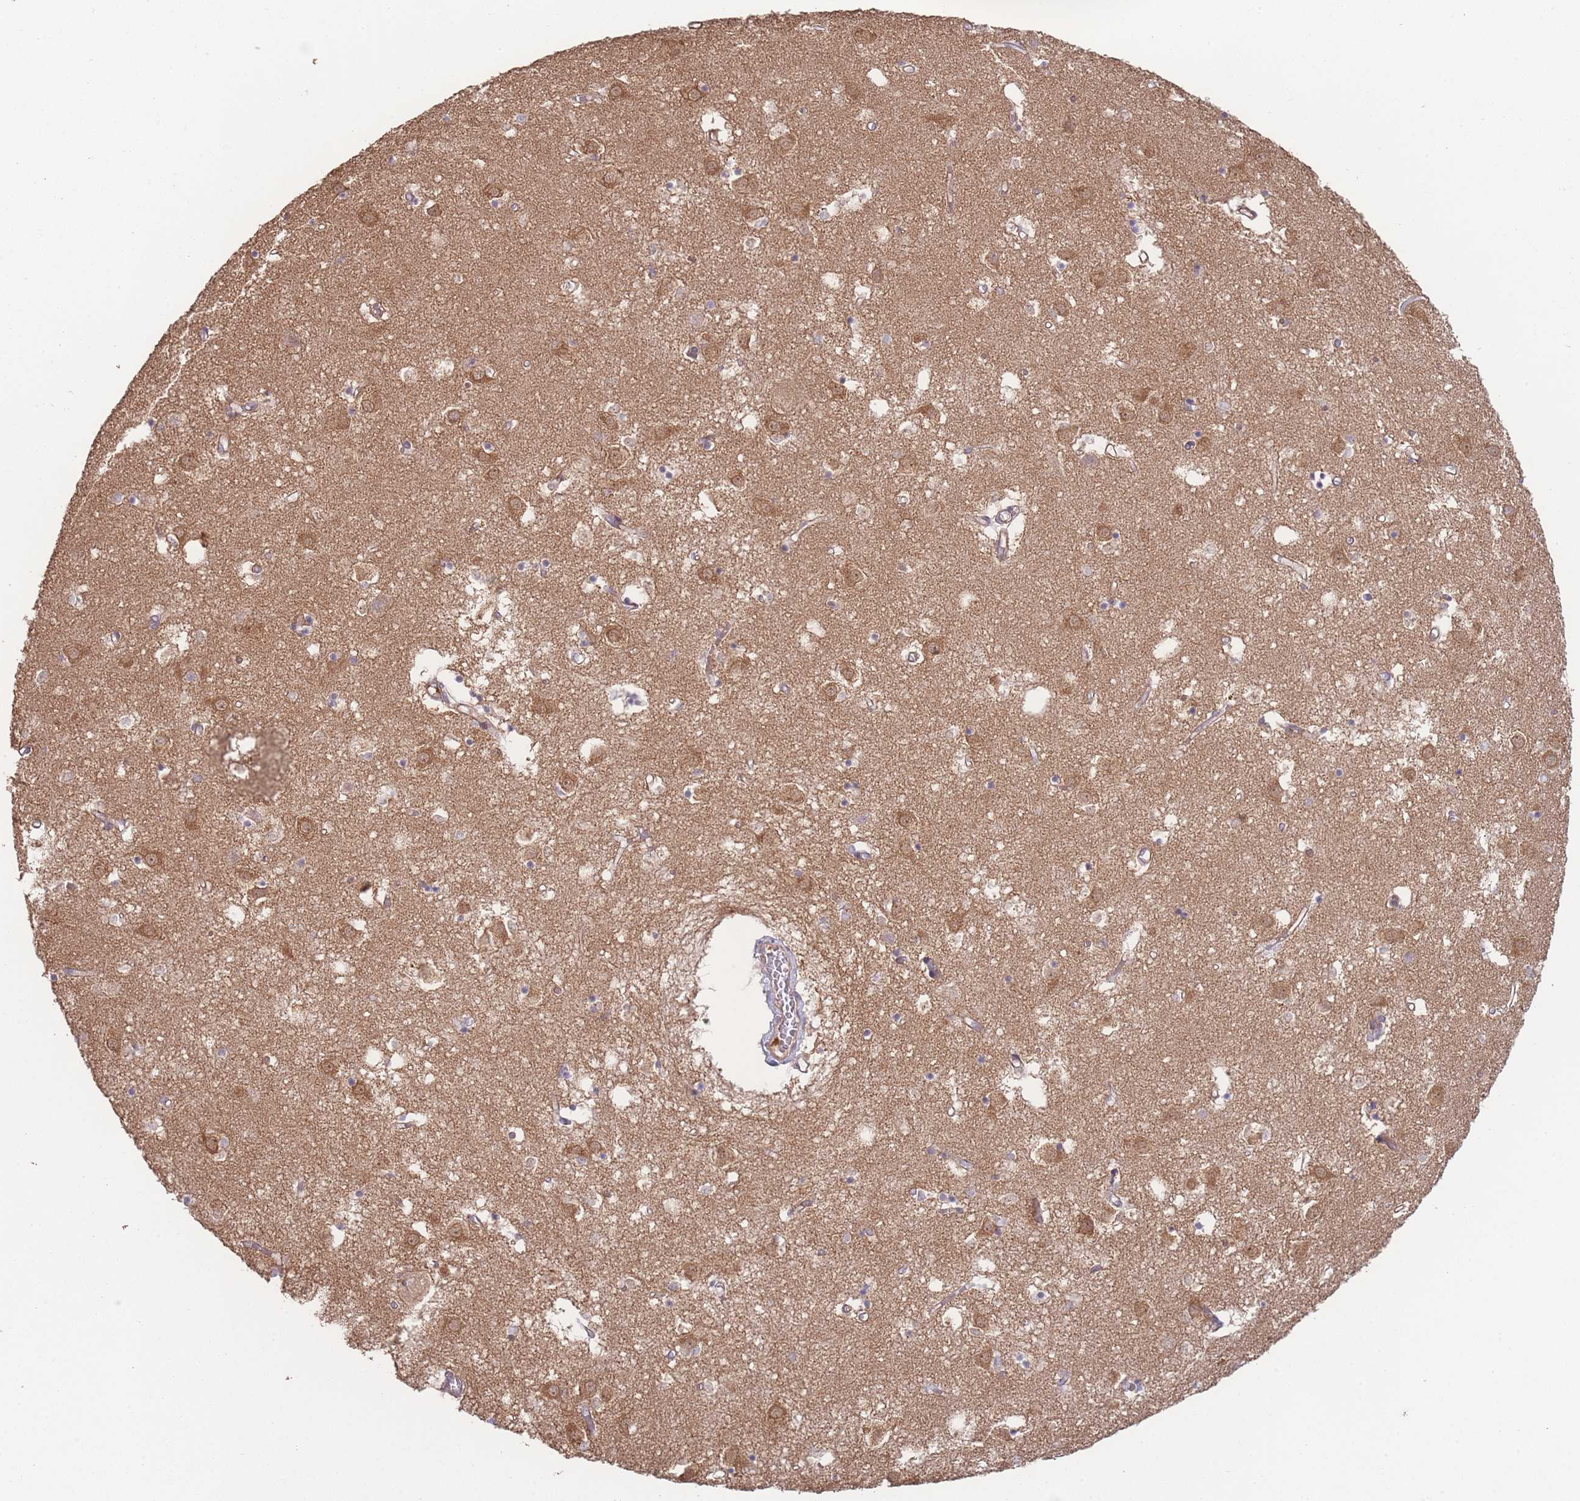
{"staining": {"intensity": "weak", "quantity": "<25%", "location": "cytoplasmic/membranous"}, "tissue": "caudate", "cell_type": "Glial cells", "image_type": "normal", "snomed": [{"axis": "morphology", "description": "Normal tissue, NOS"}, {"axis": "topography", "description": "Lateral ventricle wall"}], "caption": "IHC image of normal caudate: caudate stained with DAB demonstrates no significant protein positivity in glial cells.", "gene": "PXMP4", "patient": {"sex": "male", "age": 70}}